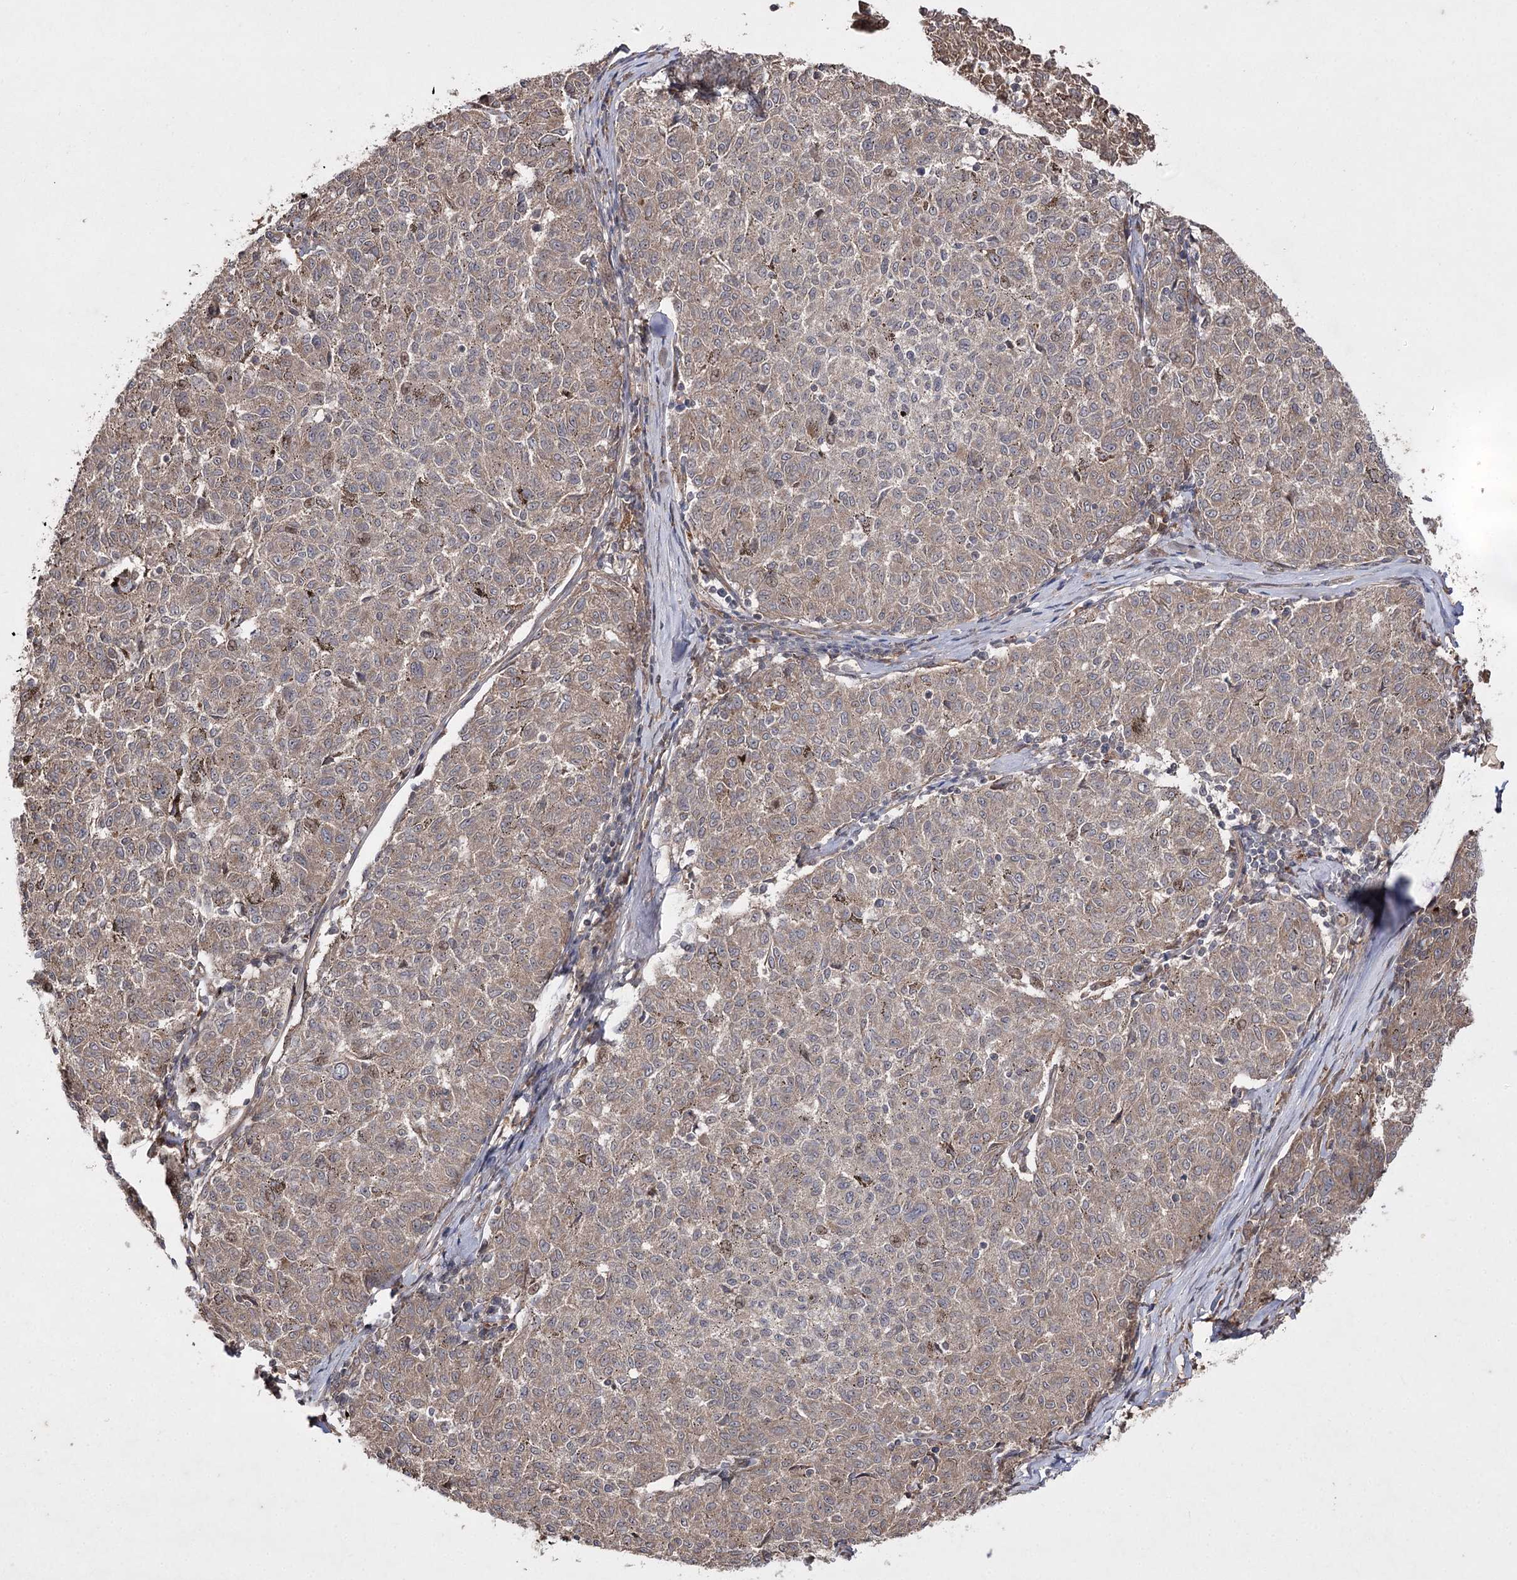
{"staining": {"intensity": "moderate", "quantity": ">75%", "location": "cytoplasmic/membranous"}, "tissue": "melanoma", "cell_type": "Tumor cells", "image_type": "cancer", "snomed": [{"axis": "morphology", "description": "Malignant melanoma, NOS"}, {"axis": "topography", "description": "Skin"}], "caption": "Tumor cells show moderate cytoplasmic/membranous expression in about >75% of cells in melanoma.", "gene": "FANCL", "patient": {"sex": "female", "age": 72}}